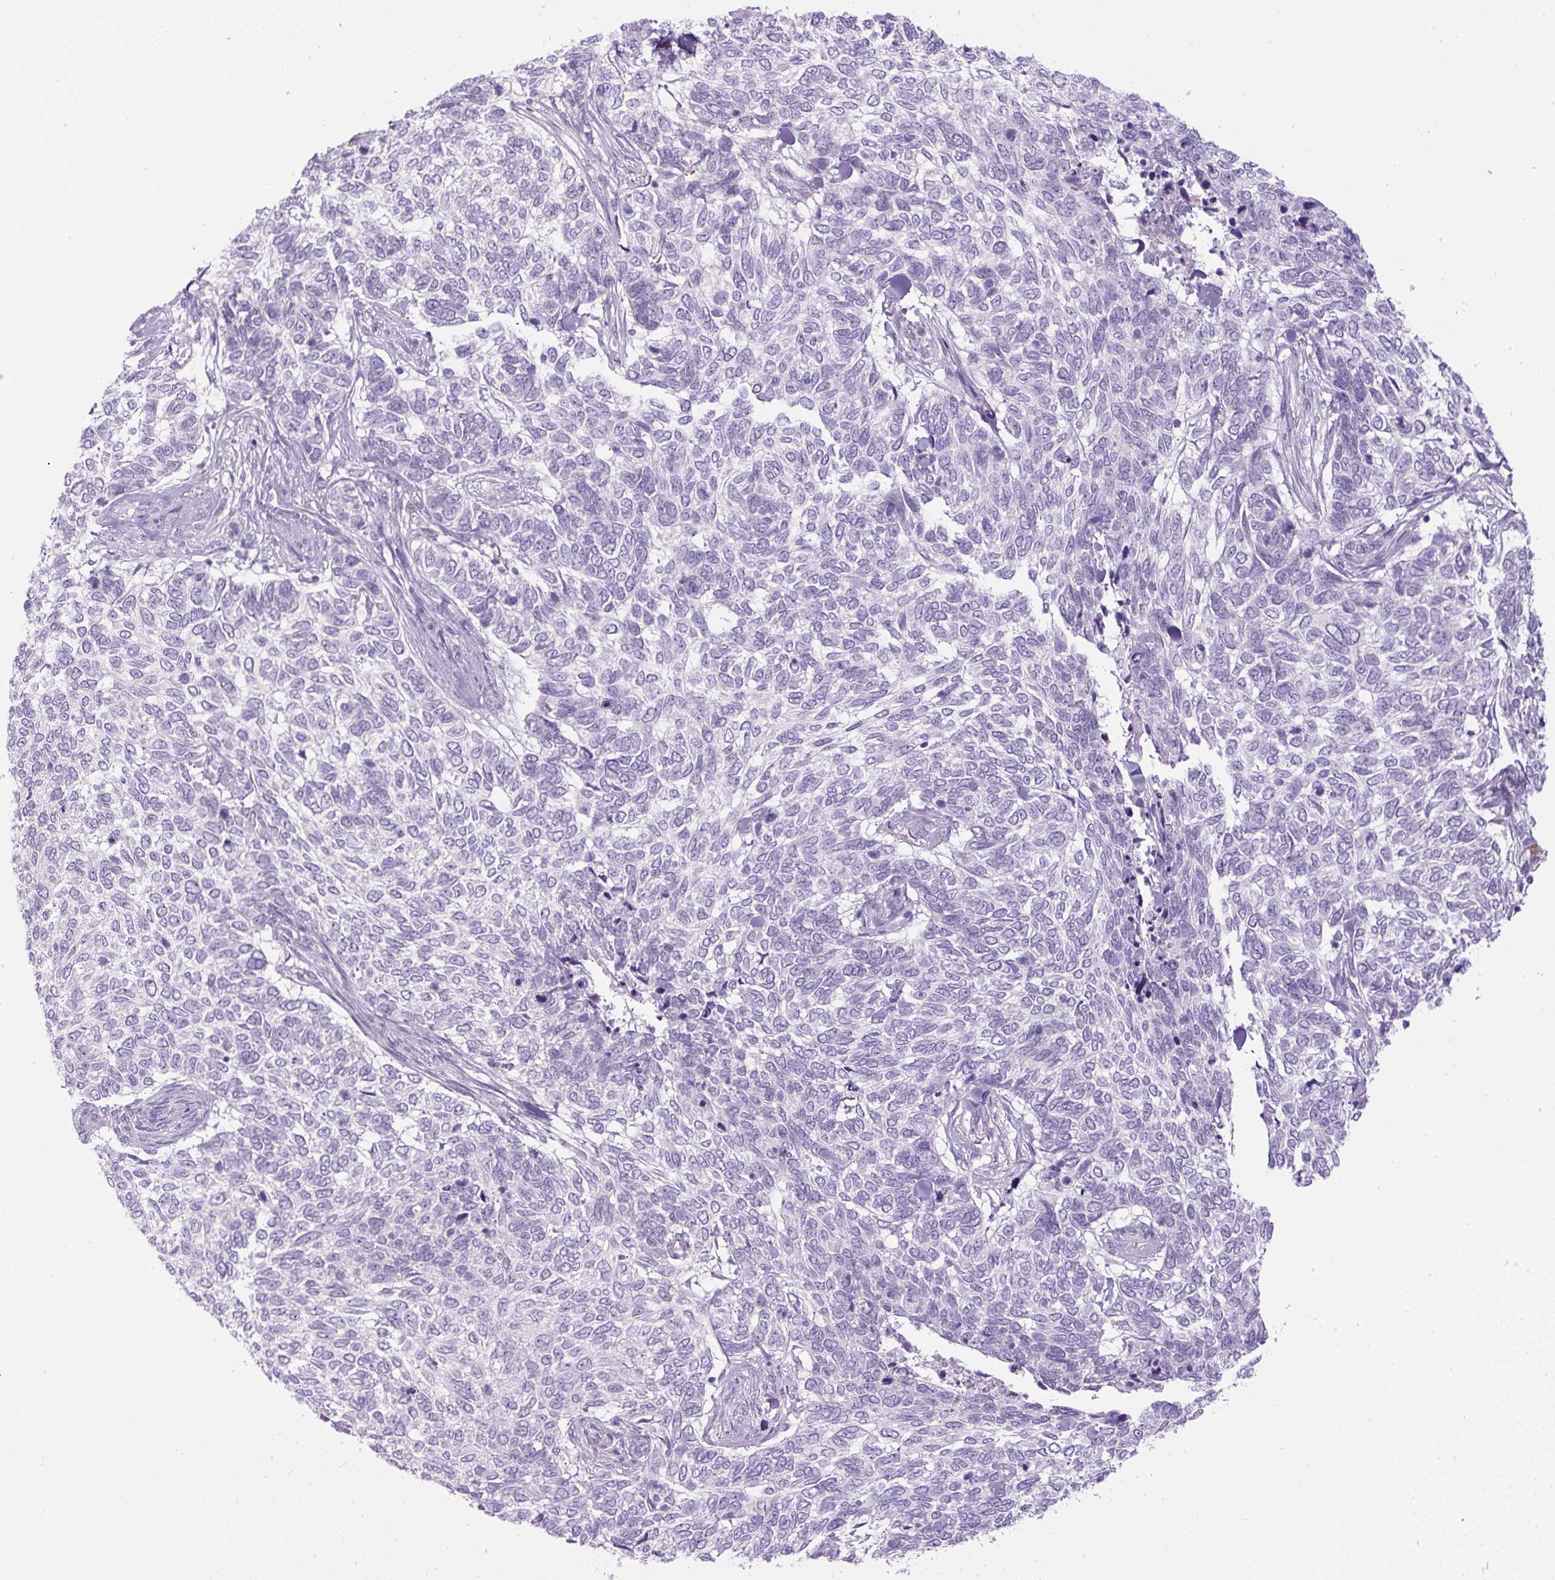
{"staining": {"intensity": "negative", "quantity": "none", "location": "none"}, "tissue": "skin cancer", "cell_type": "Tumor cells", "image_type": "cancer", "snomed": [{"axis": "morphology", "description": "Basal cell carcinoma"}, {"axis": "topography", "description": "Skin"}], "caption": "Immunohistochemistry image of neoplastic tissue: human skin basal cell carcinoma stained with DAB (3,3'-diaminobenzidine) demonstrates no significant protein positivity in tumor cells.", "gene": "FGFBP3", "patient": {"sex": "female", "age": 65}}